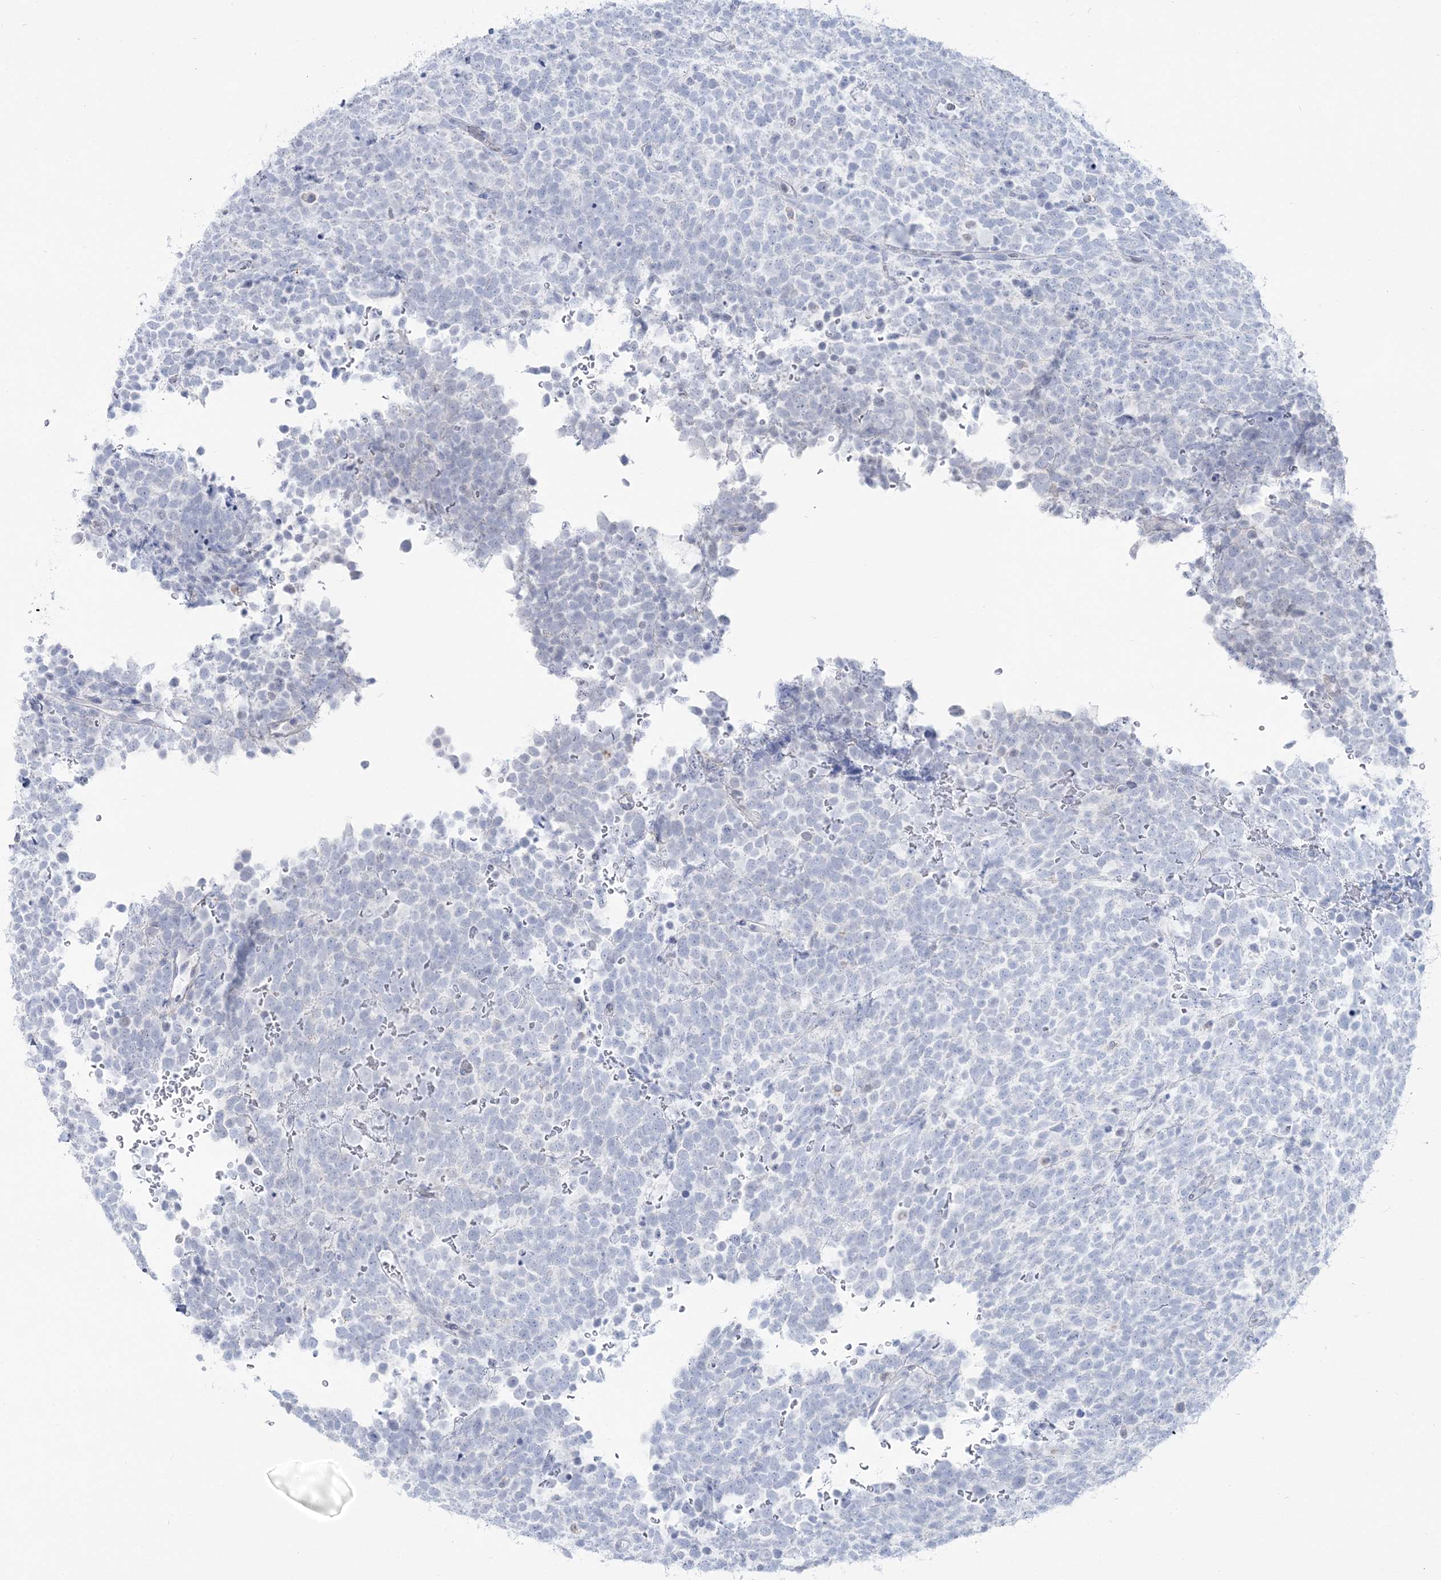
{"staining": {"intensity": "negative", "quantity": "none", "location": "none"}, "tissue": "urothelial cancer", "cell_type": "Tumor cells", "image_type": "cancer", "snomed": [{"axis": "morphology", "description": "Urothelial carcinoma, High grade"}, {"axis": "topography", "description": "Urinary bladder"}], "caption": "Immunohistochemistry (IHC) histopathology image of high-grade urothelial carcinoma stained for a protein (brown), which exhibits no positivity in tumor cells.", "gene": "ZNF843", "patient": {"sex": "female", "age": 82}}